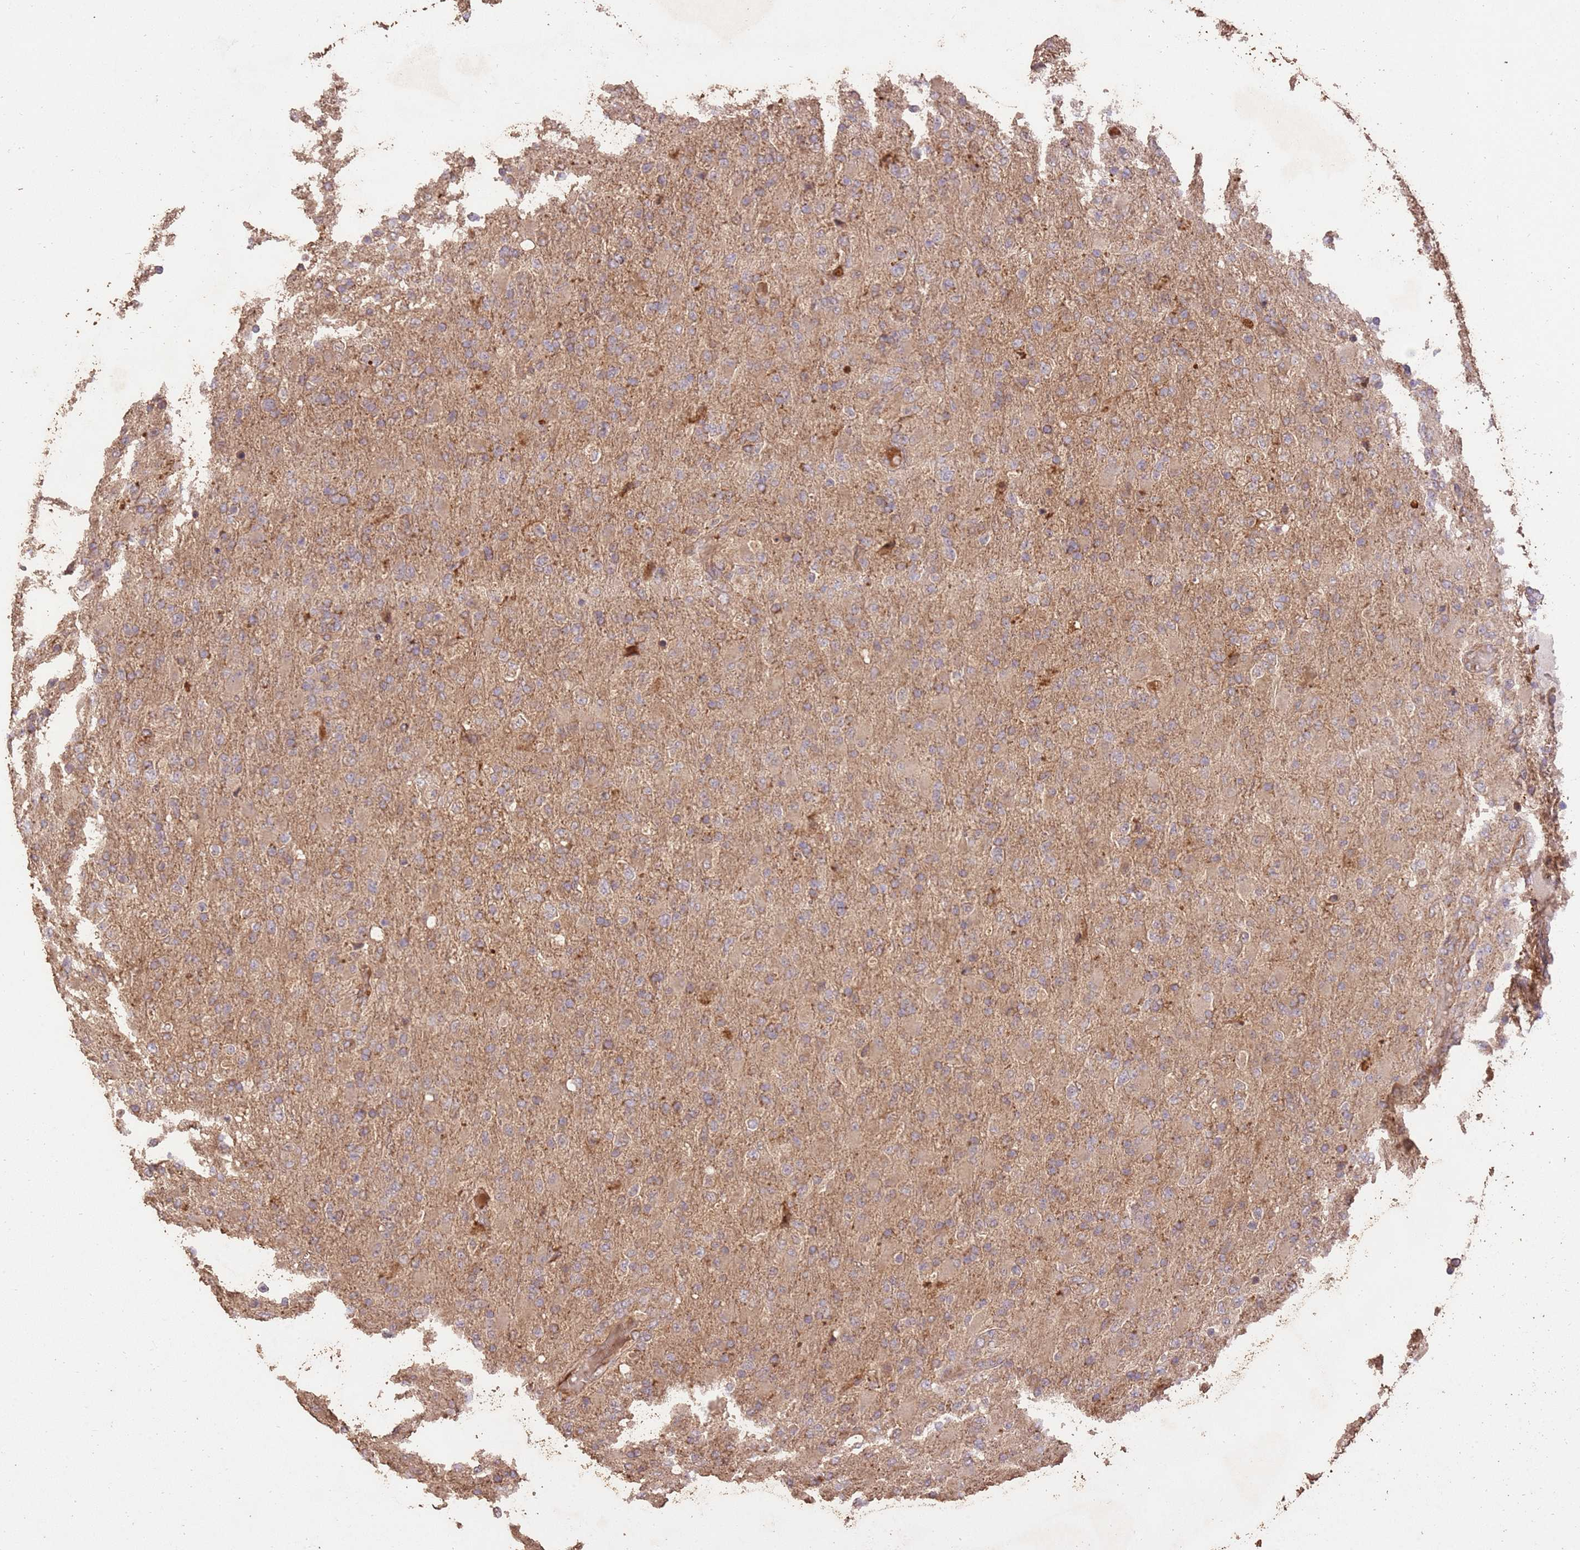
{"staining": {"intensity": "weak", "quantity": "<25%", "location": "cytoplasmic/membranous"}, "tissue": "glioma", "cell_type": "Tumor cells", "image_type": "cancer", "snomed": [{"axis": "morphology", "description": "Glioma, malignant, Low grade"}, {"axis": "topography", "description": "Brain"}], "caption": "Human glioma stained for a protein using immunohistochemistry (IHC) exhibits no expression in tumor cells.", "gene": "LRRC28", "patient": {"sex": "male", "age": 65}}